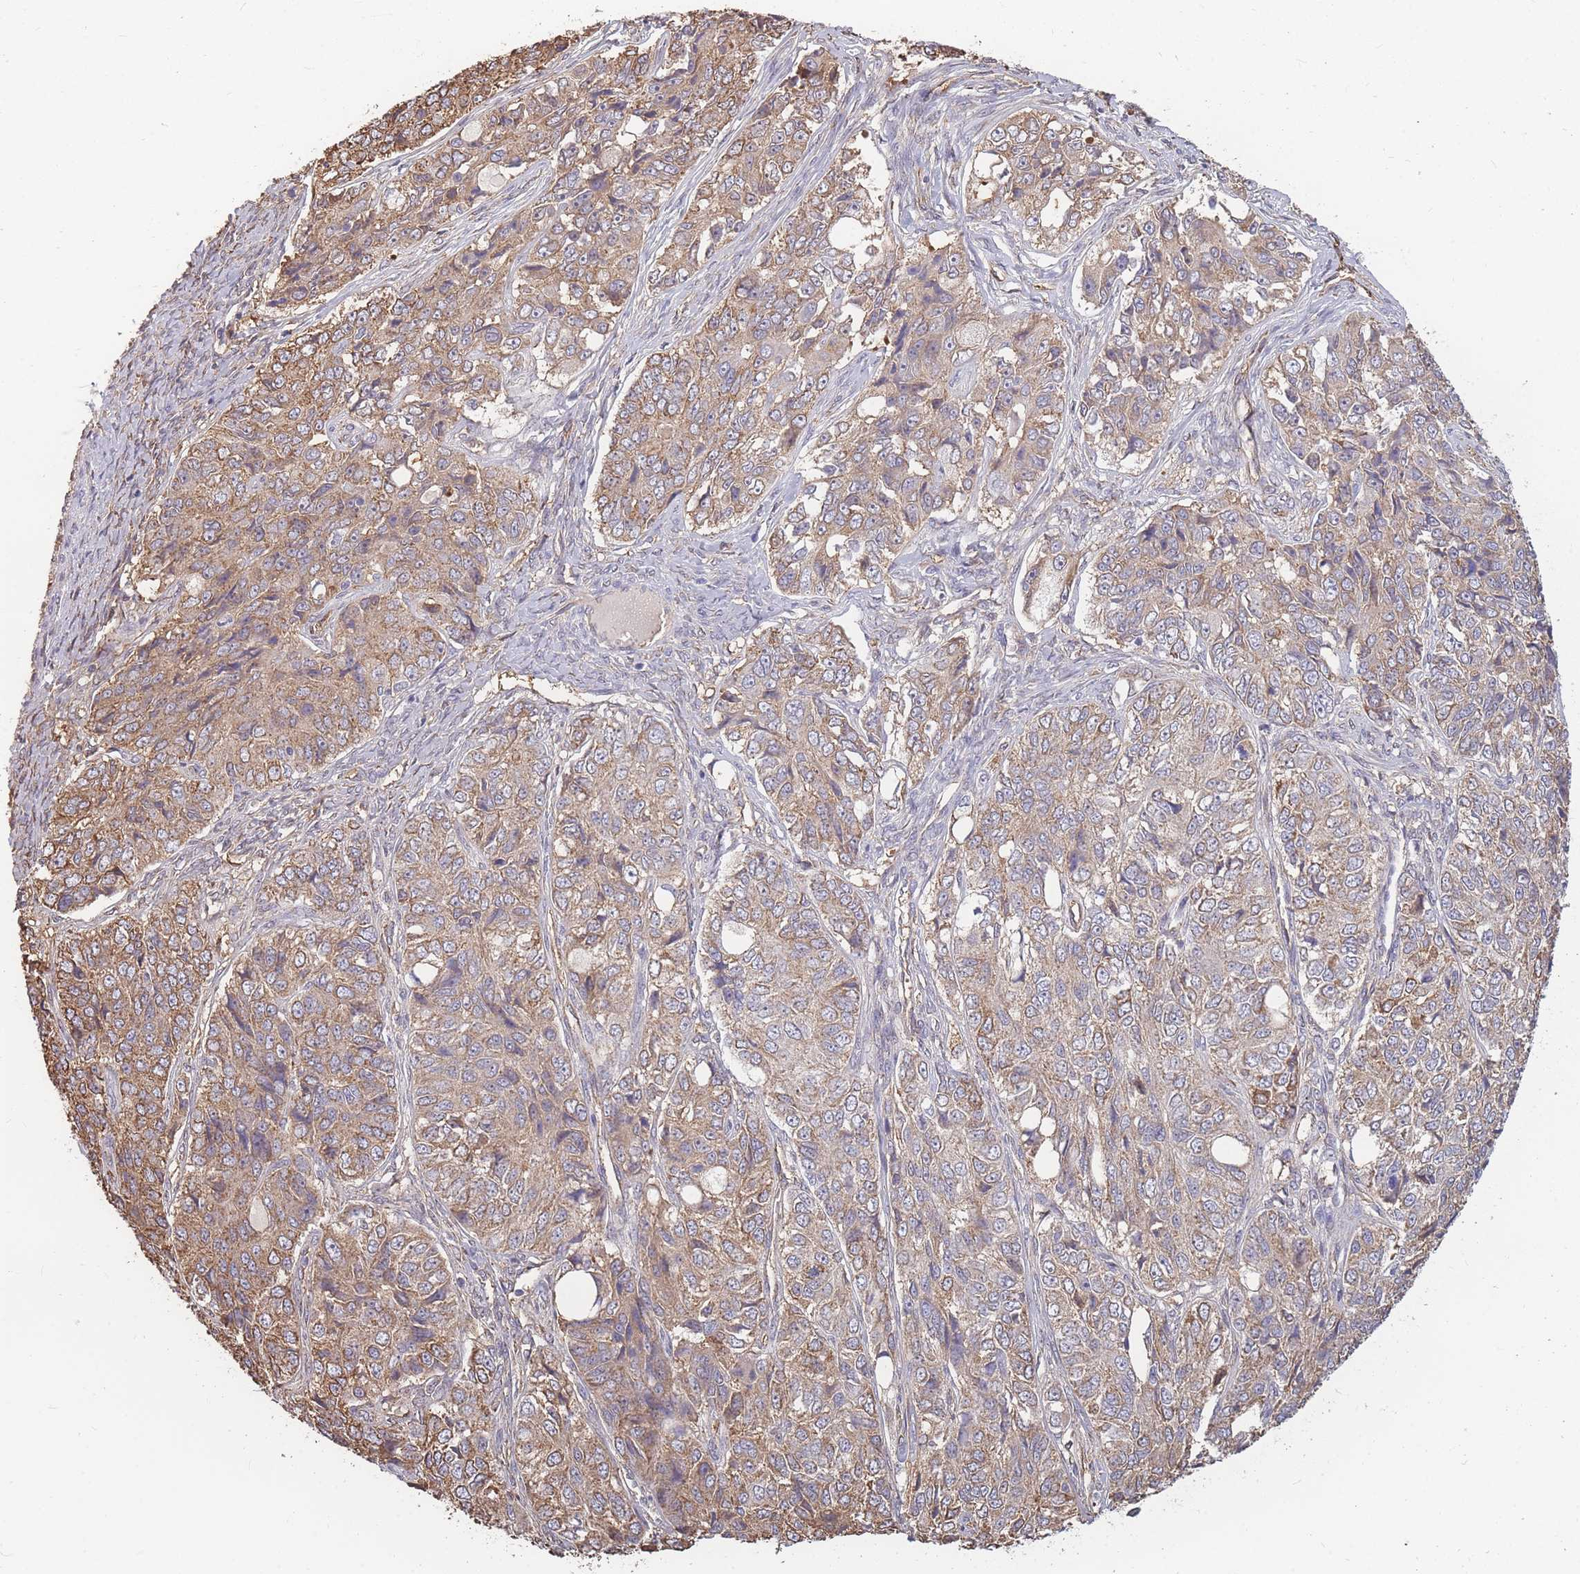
{"staining": {"intensity": "moderate", "quantity": "25%-75%", "location": "cytoplasmic/membranous"}, "tissue": "ovarian cancer", "cell_type": "Tumor cells", "image_type": "cancer", "snomed": [{"axis": "morphology", "description": "Carcinoma, endometroid"}, {"axis": "topography", "description": "Ovary"}], "caption": "Immunohistochemistry (IHC) (DAB) staining of ovarian cancer (endometroid carcinoma) shows moderate cytoplasmic/membranous protein positivity in about 25%-75% of tumor cells.", "gene": "GNA11", "patient": {"sex": "female", "age": 51}}